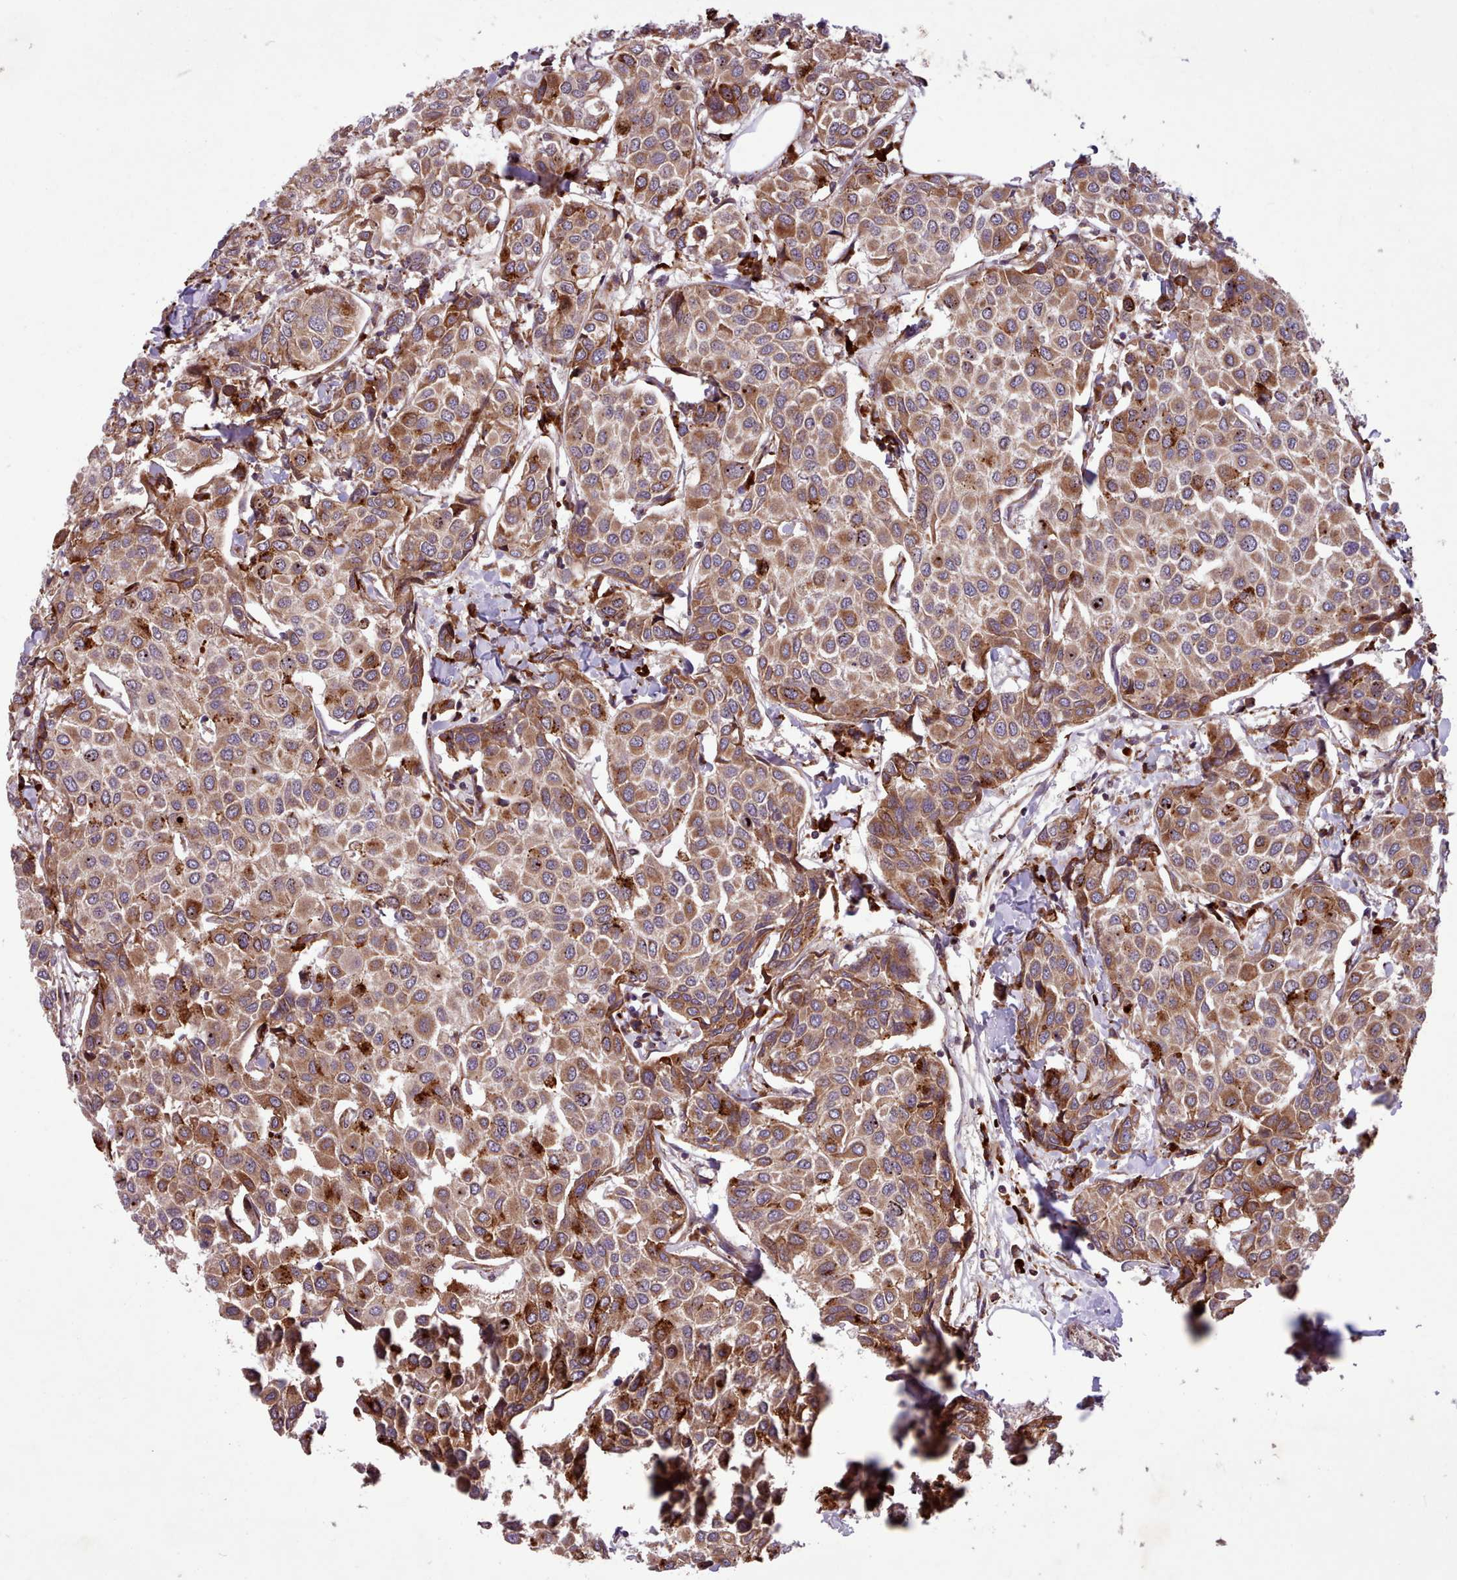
{"staining": {"intensity": "moderate", "quantity": ">75%", "location": "cytoplasmic/membranous"}, "tissue": "breast cancer", "cell_type": "Tumor cells", "image_type": "cancer", "snomed": [{"axis": "morphology", "description": "Duct carcinoma"}, {"axis": "topography", "description": "Breast"}], "caption": "An image of human breast infiltrating ductal carcinoma stained for a protein reveals moderate cytoplasmic/membranous brown staining in tumor cells.", "gene": "TTLL3", "patient": {"sex": "female", "age": 55}}